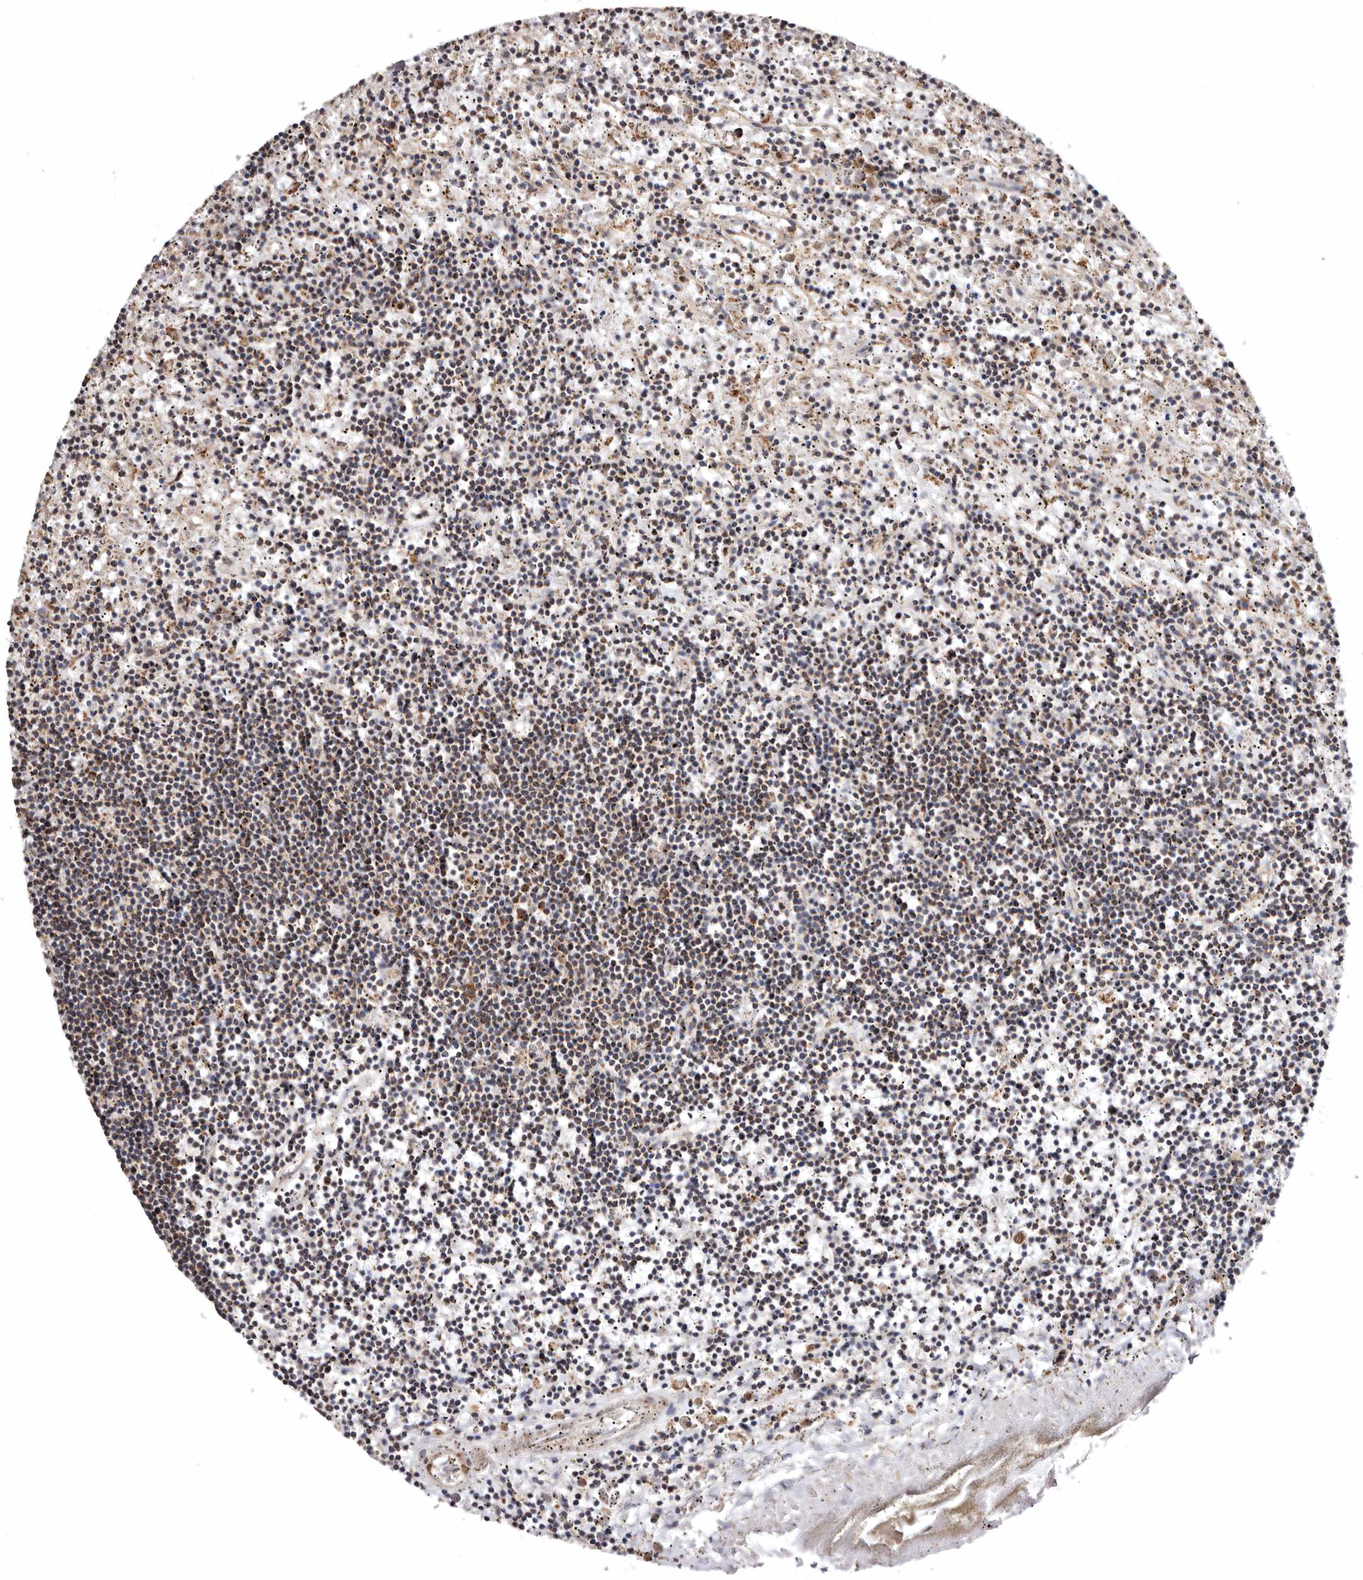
{"staining": {"intensity": "moderate", "quantity": "<25%", "location": "cytoplasmic/membranous"}, "tissue": "lymphoma", "cell_type": "Tumor cells", "image_type": "cancer", "snomed": [{"axis": "morphology", "description": "Malignant lymphoma, non-Hodgkin's type, Low grade"}, {"axis": "topography", "description": "Spleen"}], "caption": "Malignant lymphoma, non-Hodgkin's type (low-grade) stained with a brown dye demonstrates moderate cytoplasmic/membranous positive expression in approximately <25% of tumor cells.", "gene": "PROKR1", "patient": {"sex": "male", "age": 76}}